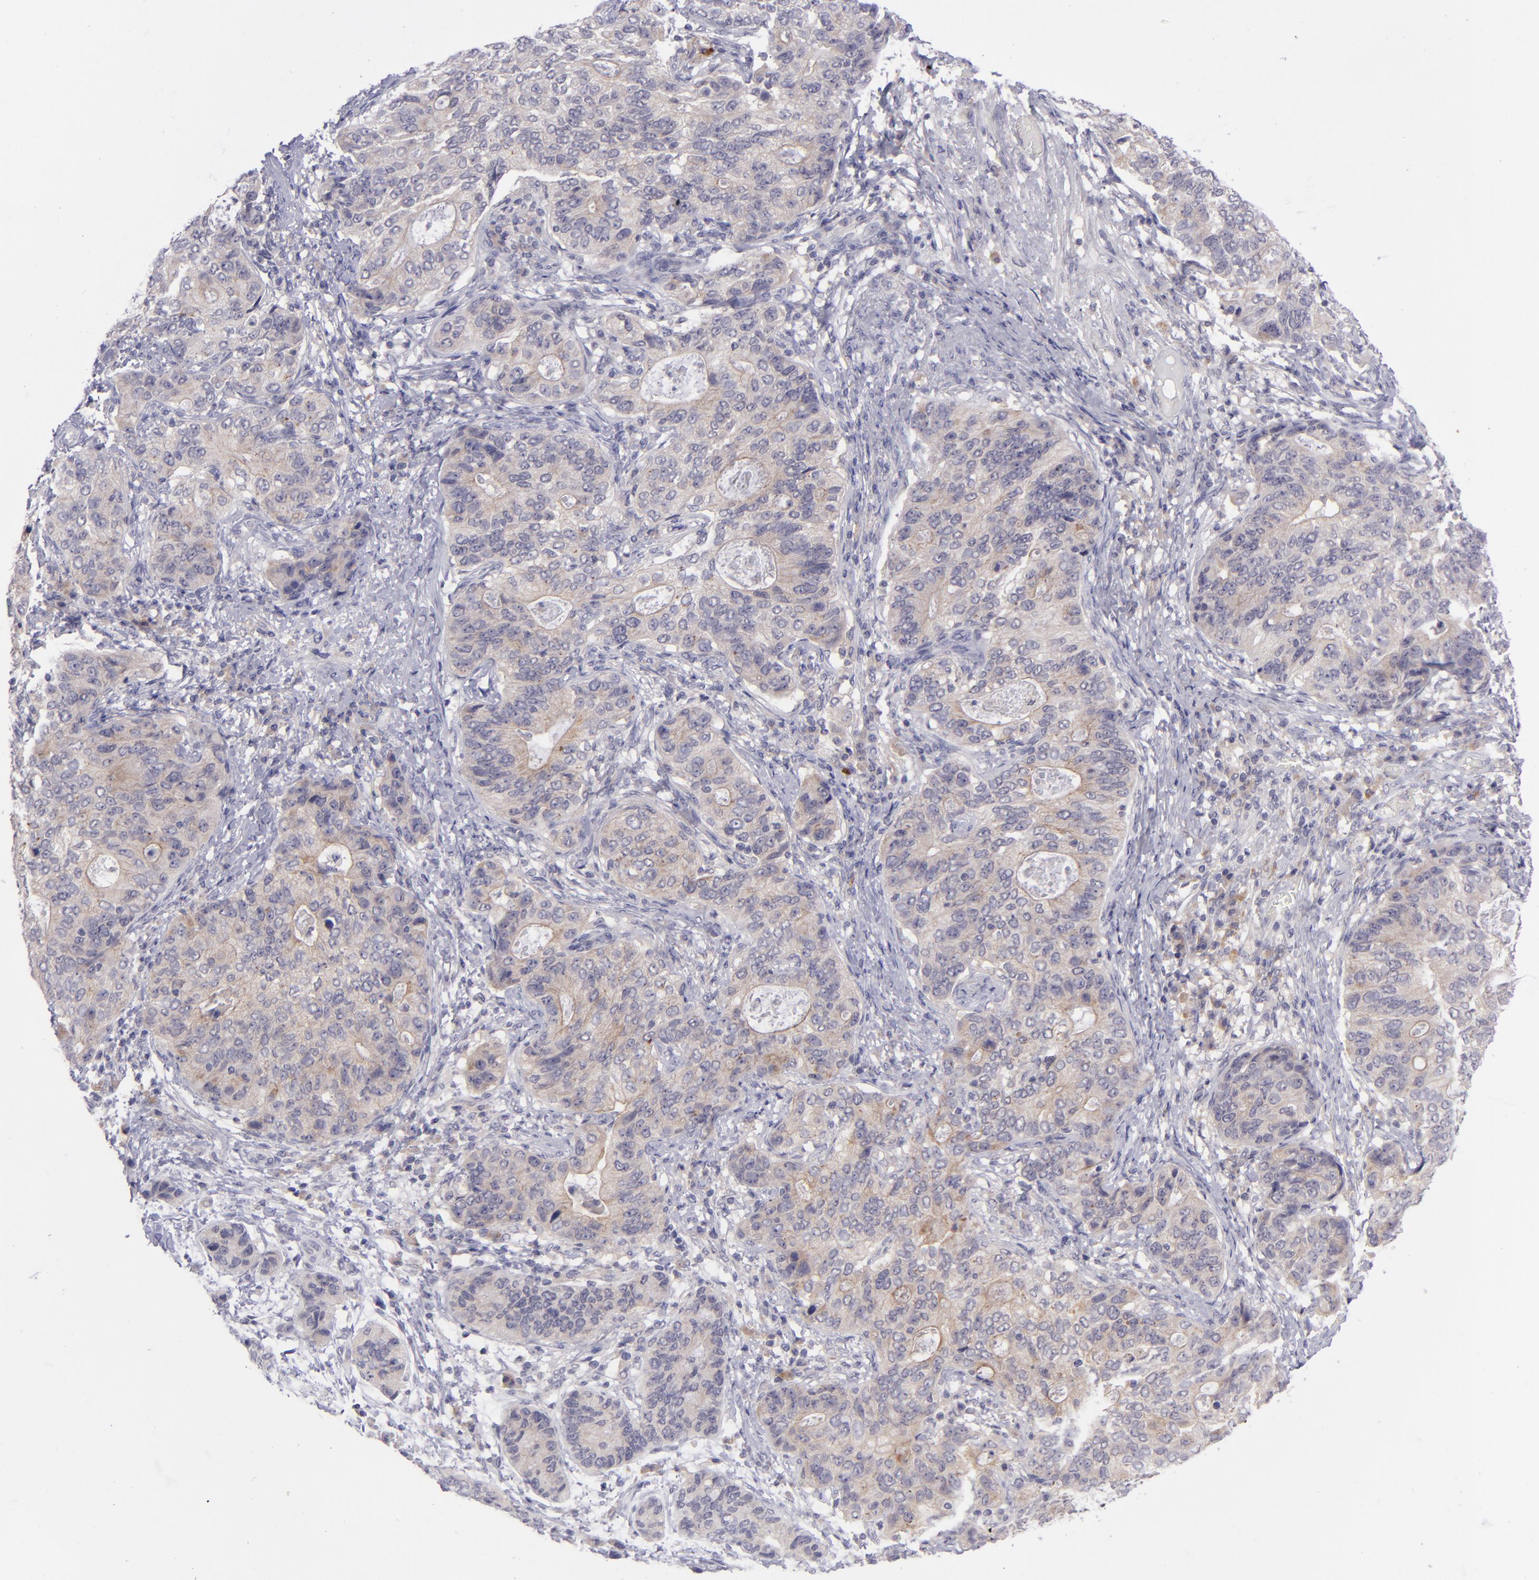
{"staining": {"intensity": "weak", "quantity": "25%-75%", "location": "cytoplasmic/membranous"}, "tissue": "stomach cancer", "cell_type": "Tumor cells", "image_type": "cancer", "snomed": [{"axis": "morphology", "description": "Adenocarcinoma, NOS"}, {"axis": "topography", "description": "Esophagus"}, {"axis": "topography", "description": "Stomach"}], "caption": "This is a histology image of immunohistochemistry (IHC) staining of stomach adenocarcinoma, which shows weak expression in the cytoplasmic/membranous of tumor cells.", "gene": "EVPL", "patient": {"sex": "male", "age": 74}}